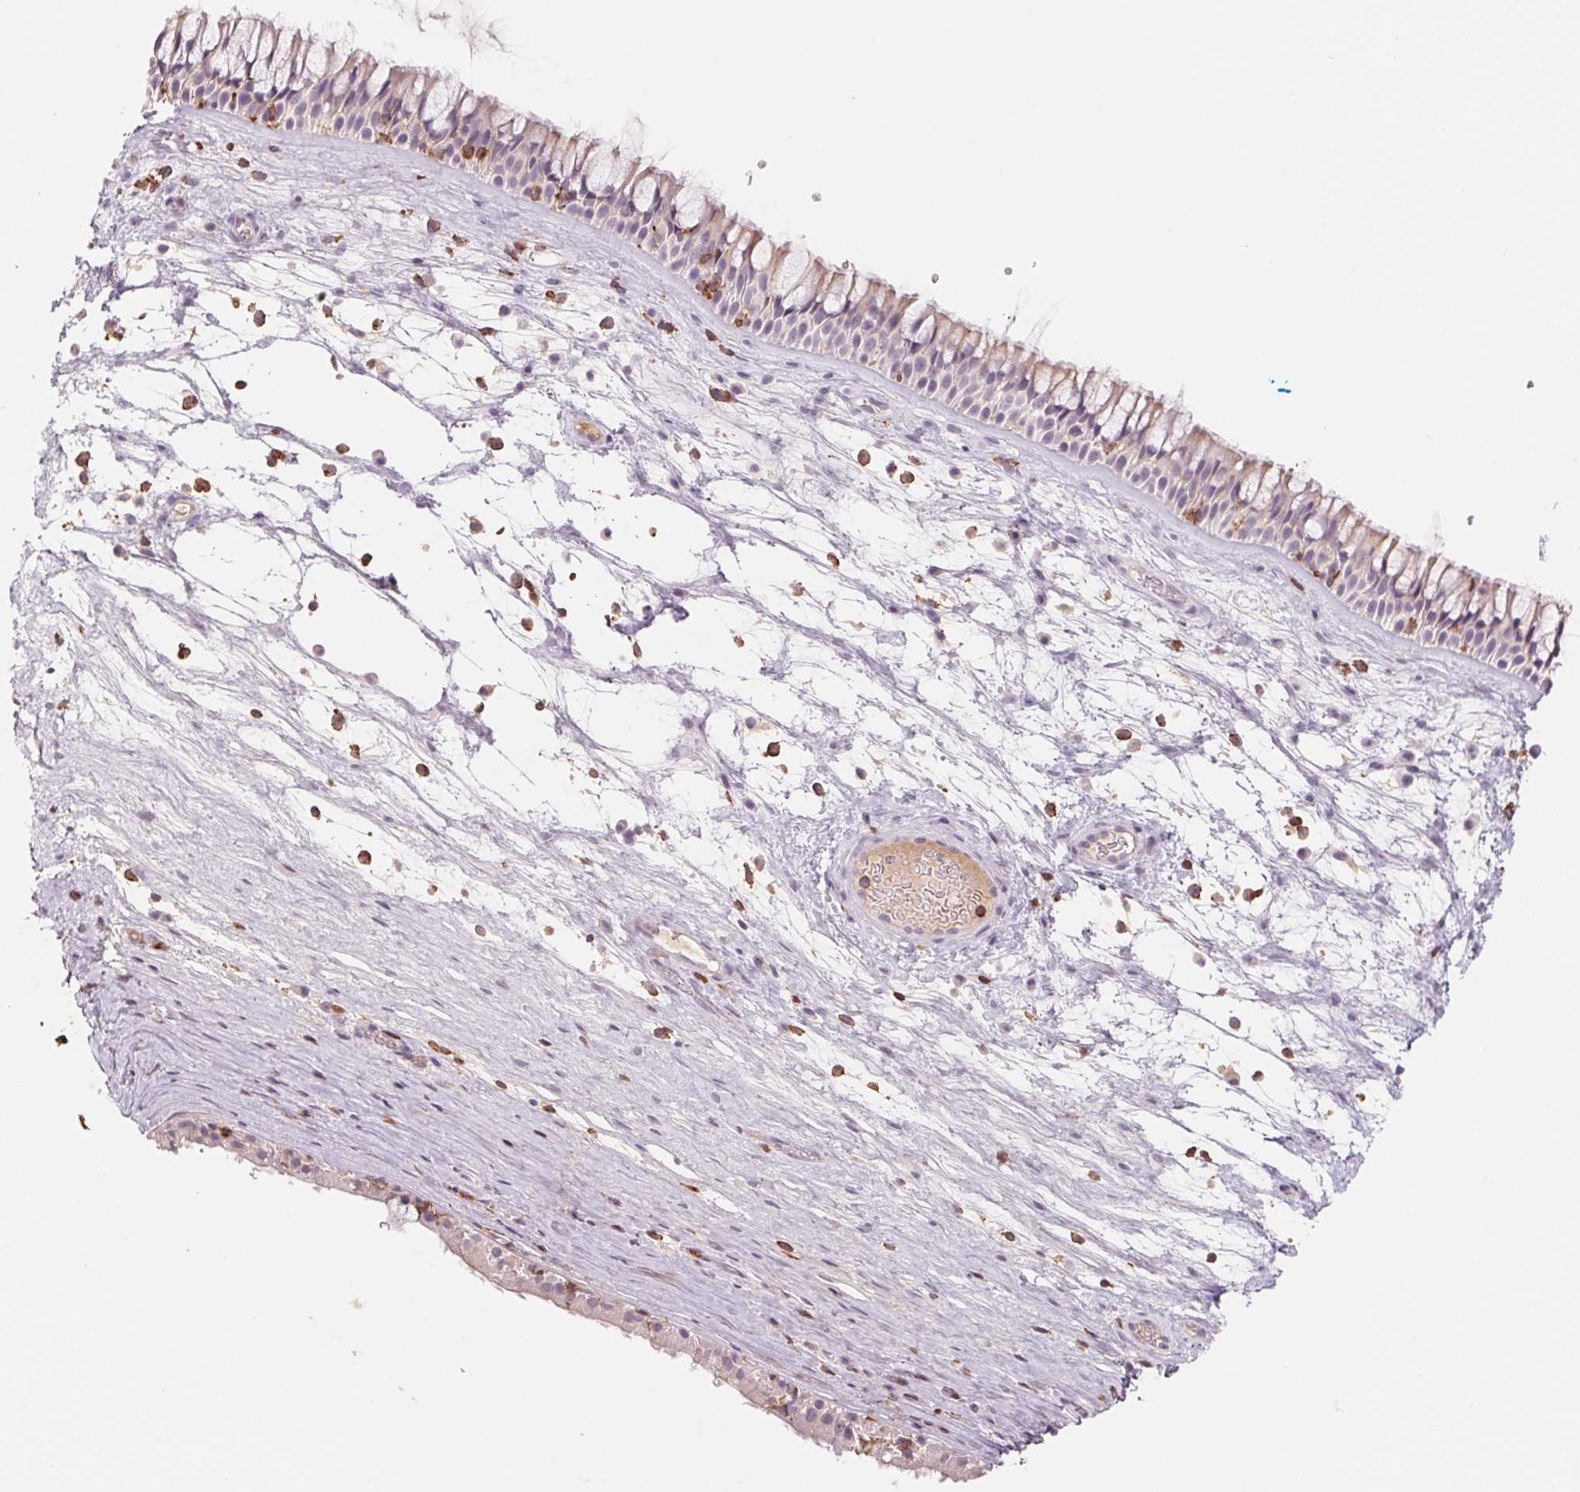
{"staining": {"intensity": "weak", "quantity": "<25%", "location": "cytoplasmic/membranous"}, "tissue": "nasopharynx", "cell_type": "Respiratory epithelial cells", "image_type": "normal", "snomed": [{"axis": "morphology", "description": "Normal tissue, NOS"}, {"axis": "topography", "description": "Nasopharynx"}], "caption": "IHC photomicrograph of unremarkable nasopharynx: human nasopharynx stained with DAB exhibits no significant protein expression in respiratory epithelial cells. (Stains: DAB (3,3'-diaminobenzidine) IHC with hematoxylin counter stain, Microscopy: brightfield microscopy at high magnification).", "gene": "KIF26A", "patient": {"sex": "male", "age": 74}}